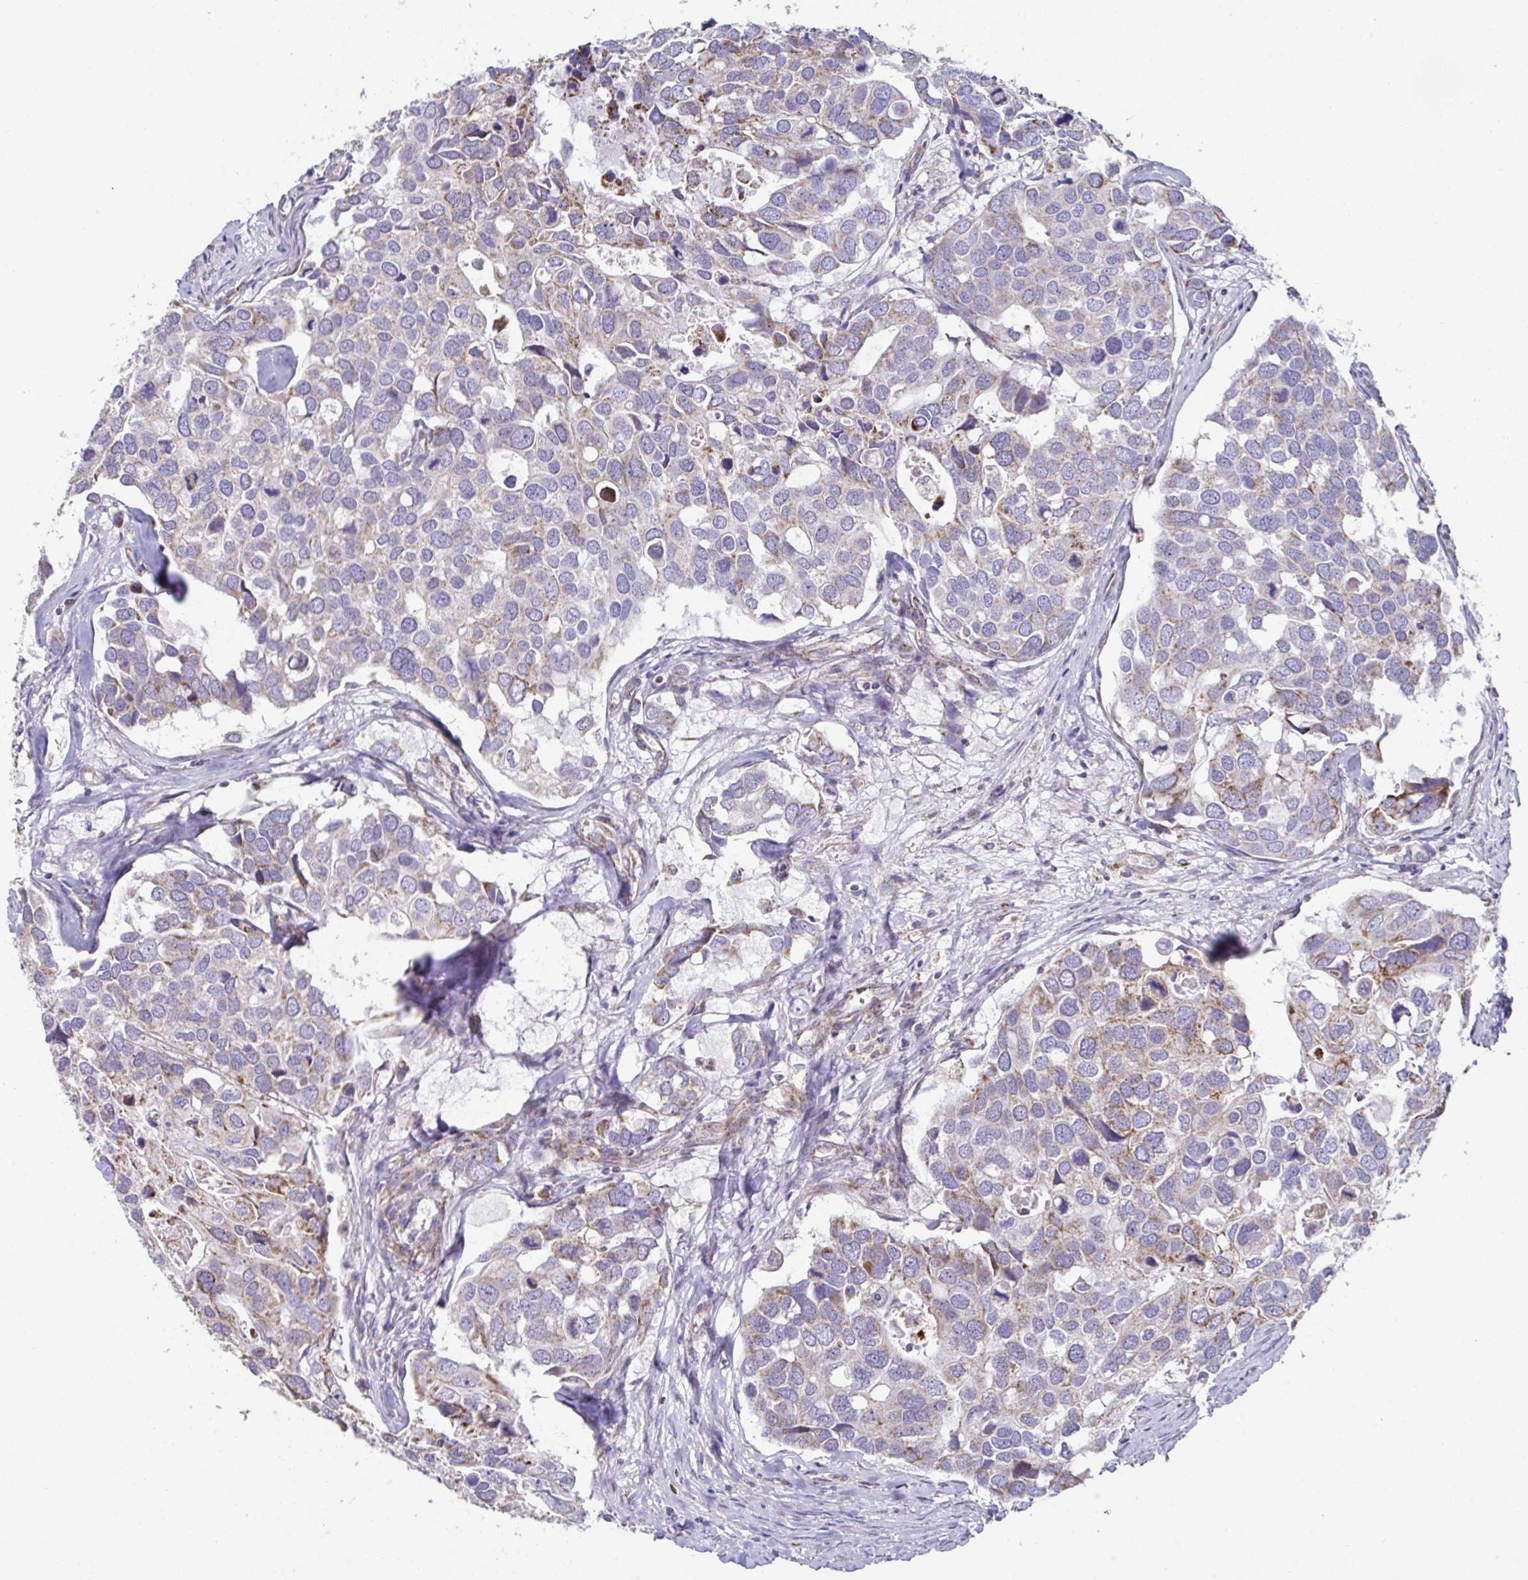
{"staining": {"intensity": "moderate", "quantity": "<25%", "location": "cytoplasmic/membranous"}, "tissue": "breast cancer", "cell_type": "Tumor cells", "image_type": "cancer", "snomed": [{"axis": "morphology", "description": "Duct carcinoma"}, {"axis": "topography", "description": "Breast"}], "caption": "This photomicrograph displays breast cancer (intraductal carcinoma) stained with IHC to label a protein in brown. The cytoplasmic/membranous of tumor cells show moderate positivity for the protein. Nuclei are counter-stained blue.", "gene": "DOK7", "patient": {"sex": "female", "age": 83}}